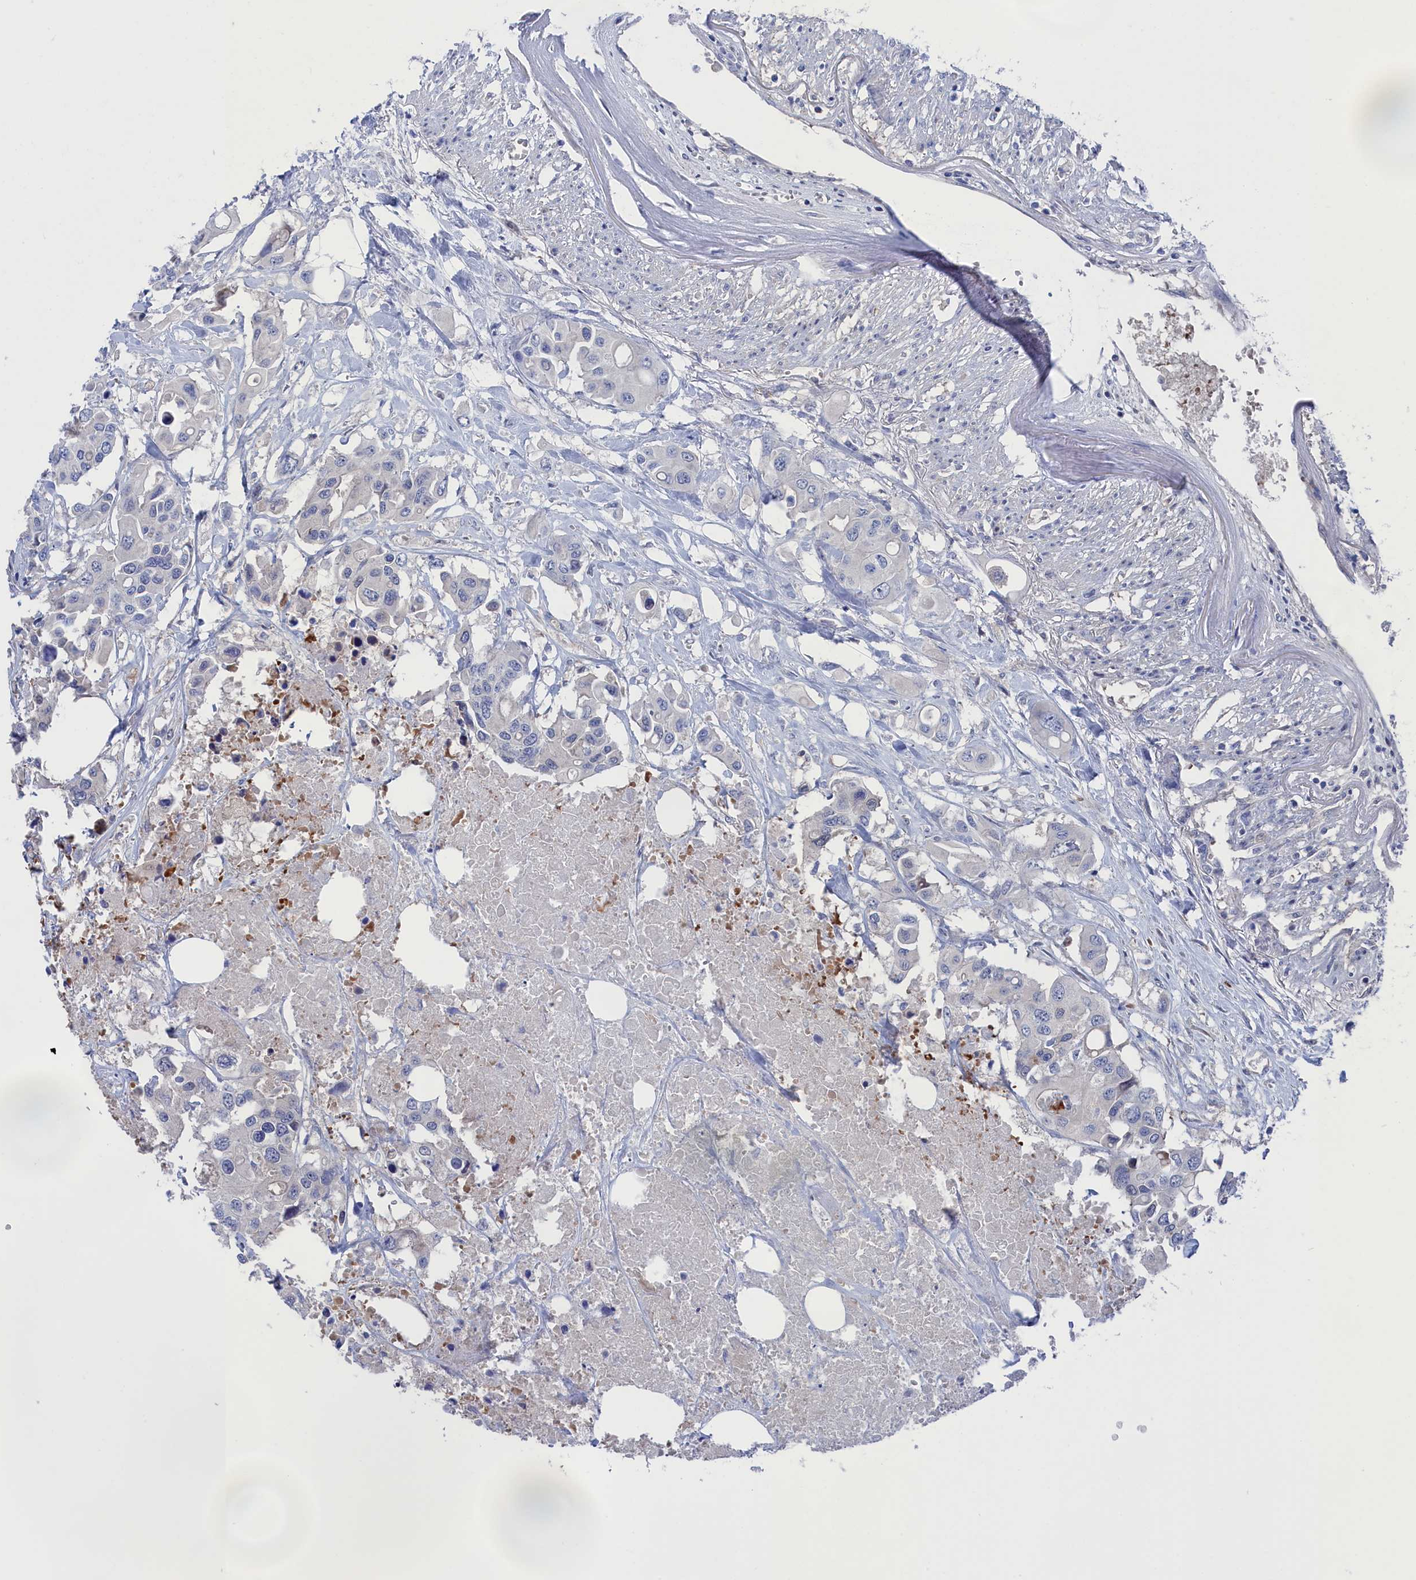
{"staining": {"intensity": "negative", "quantity": "none", "location": "none"}, "tissue": "colorectal cancer", "cell_type": "Tumor cells", "image_type": "cancer", "snomed": [{"axis": "morphology", "description": "Adenocarcinoma, NOS"}, {"axis": "topography", "description": "Colon"}], "caption": "DAB (3,3'-diaminobenzidine) immunohistochemical staining of human colorectal adenocarcinoma reveals no significant expression in tumor cells.", "gene": "NUTF2", "patient": {"sex": "male", "age": 77}}